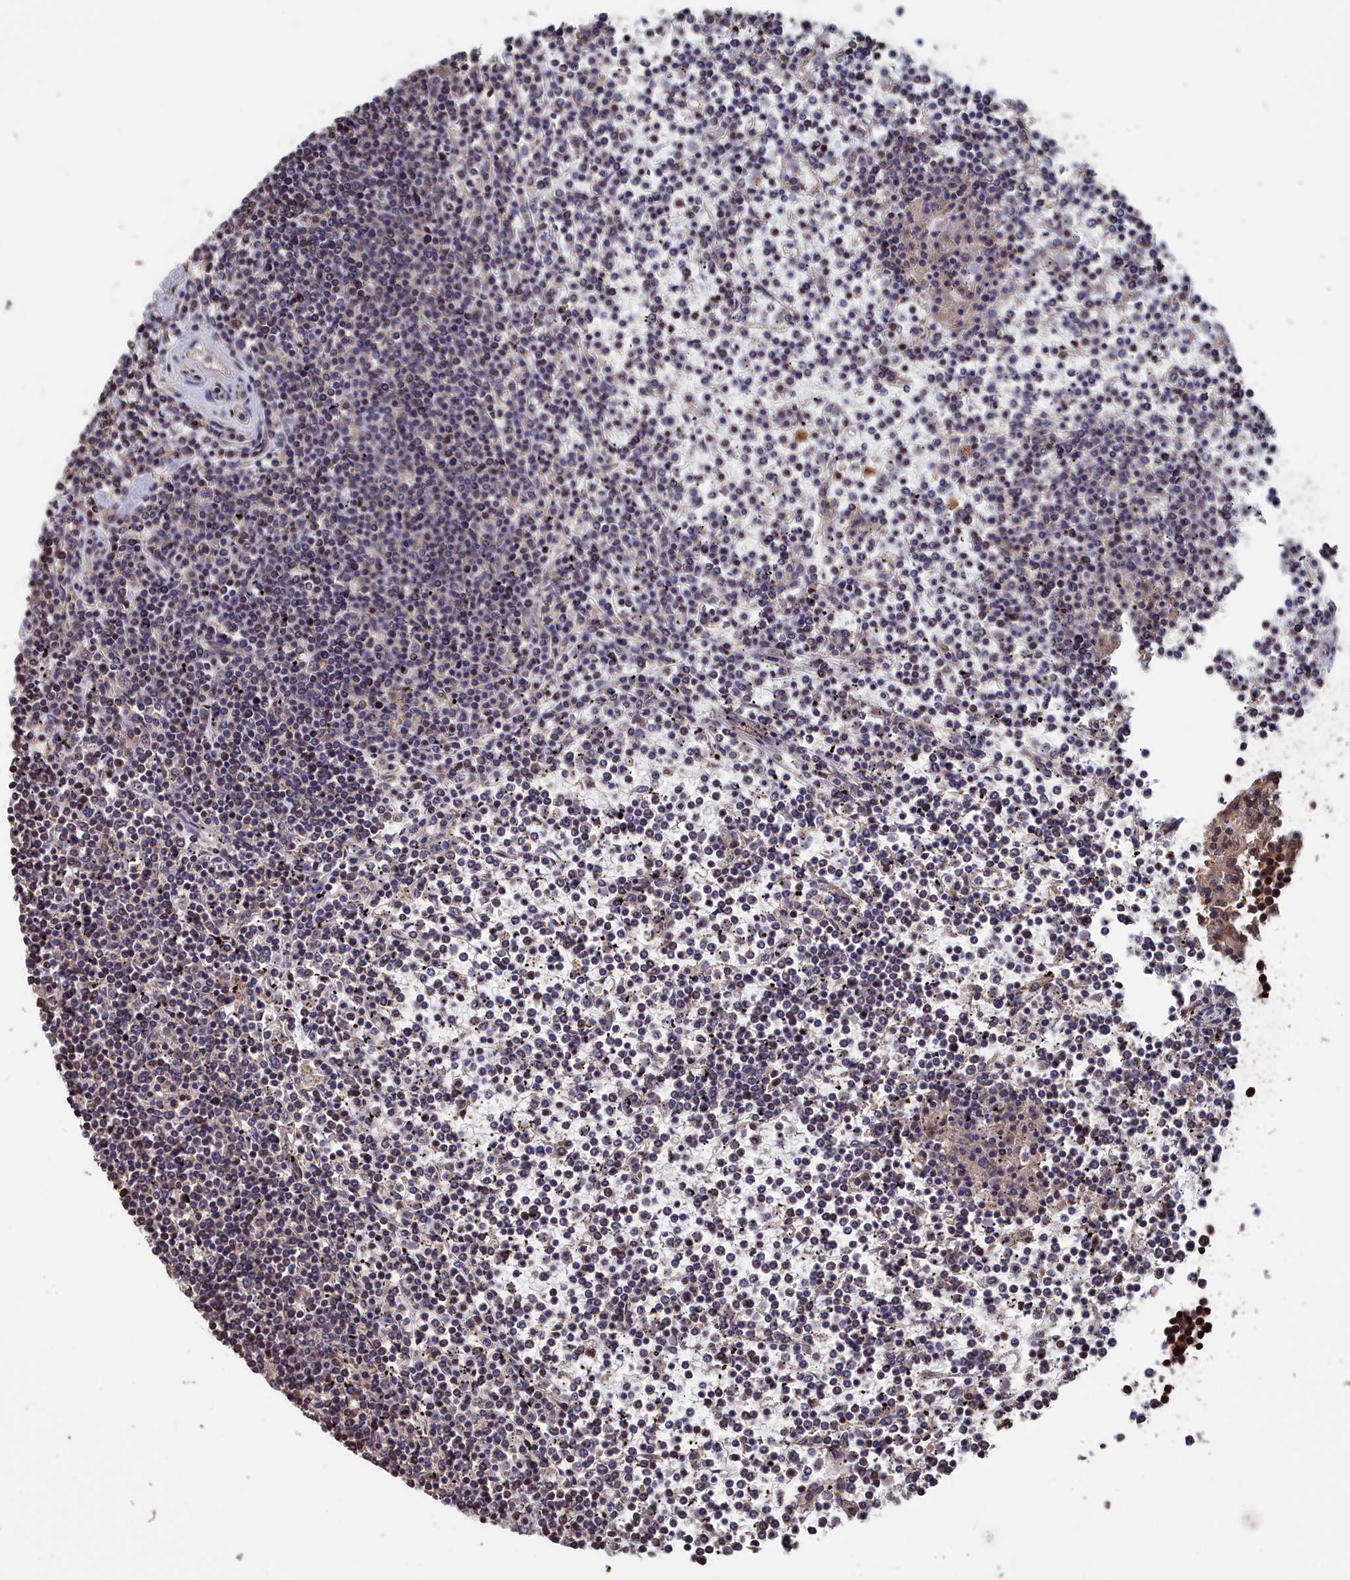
{"staining": {"intensity": "negative", "quantity": "none", "location": "none"}, "tissue": "lymphoma", "cell_type": "Tumor cells", "image_type": "cancer", "snomed": [{"axis": "morphology", "description": "Malignant lymphoma, non-Hodgkin's type, Low grade"}, {"axis": "topography", "description": "Spleen"}], "caption": "Low-grade malignant lymphoma, non-Hodgkin's type was stained to show a protein in brown. There is no significant expression in tumor cells.", "gene": "PDE12", "patient": {"sex": "female", "age": 19}}